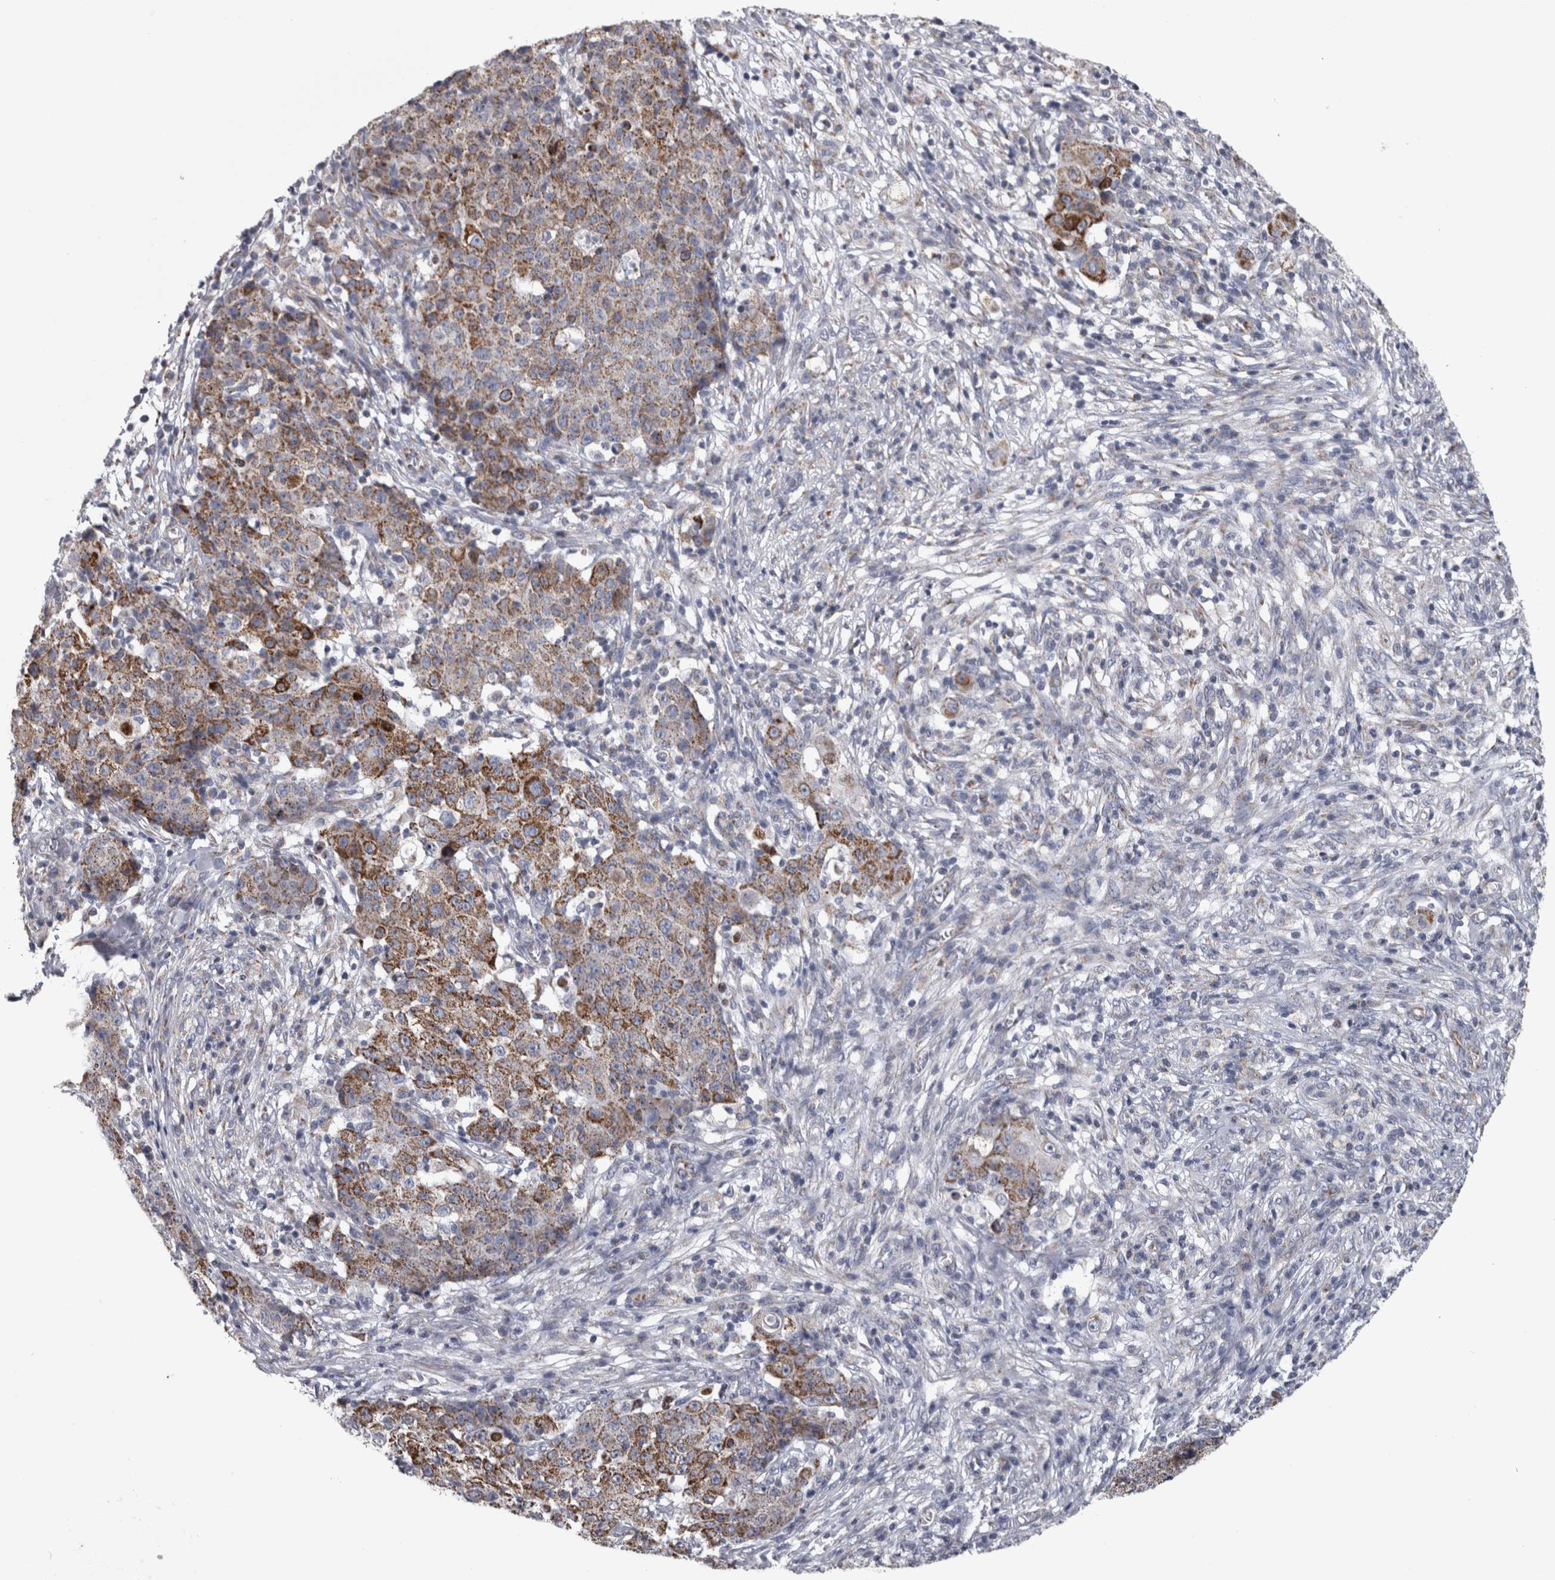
{"staining": {"intensity": "moderate", "quantity": "25%-75%", "location": "cytoplasmic/membranous"}, "tissue": "ovarian cancer", "cell_type": "Tumor cells", "image_type": "cancer", "snomed": [{"axis": "morphology", "description": "Carcinoma, endometroid"}, {"axis": "topography", "description": "Ovary"}], "caption": "Moderate cytoplasmic/membranous positivity is seen in about 25%-75% of tumor cells in ovarian endometroid carcinoma.", "gene": "DBT", "patient": {"sex": "female", "age": 42}}